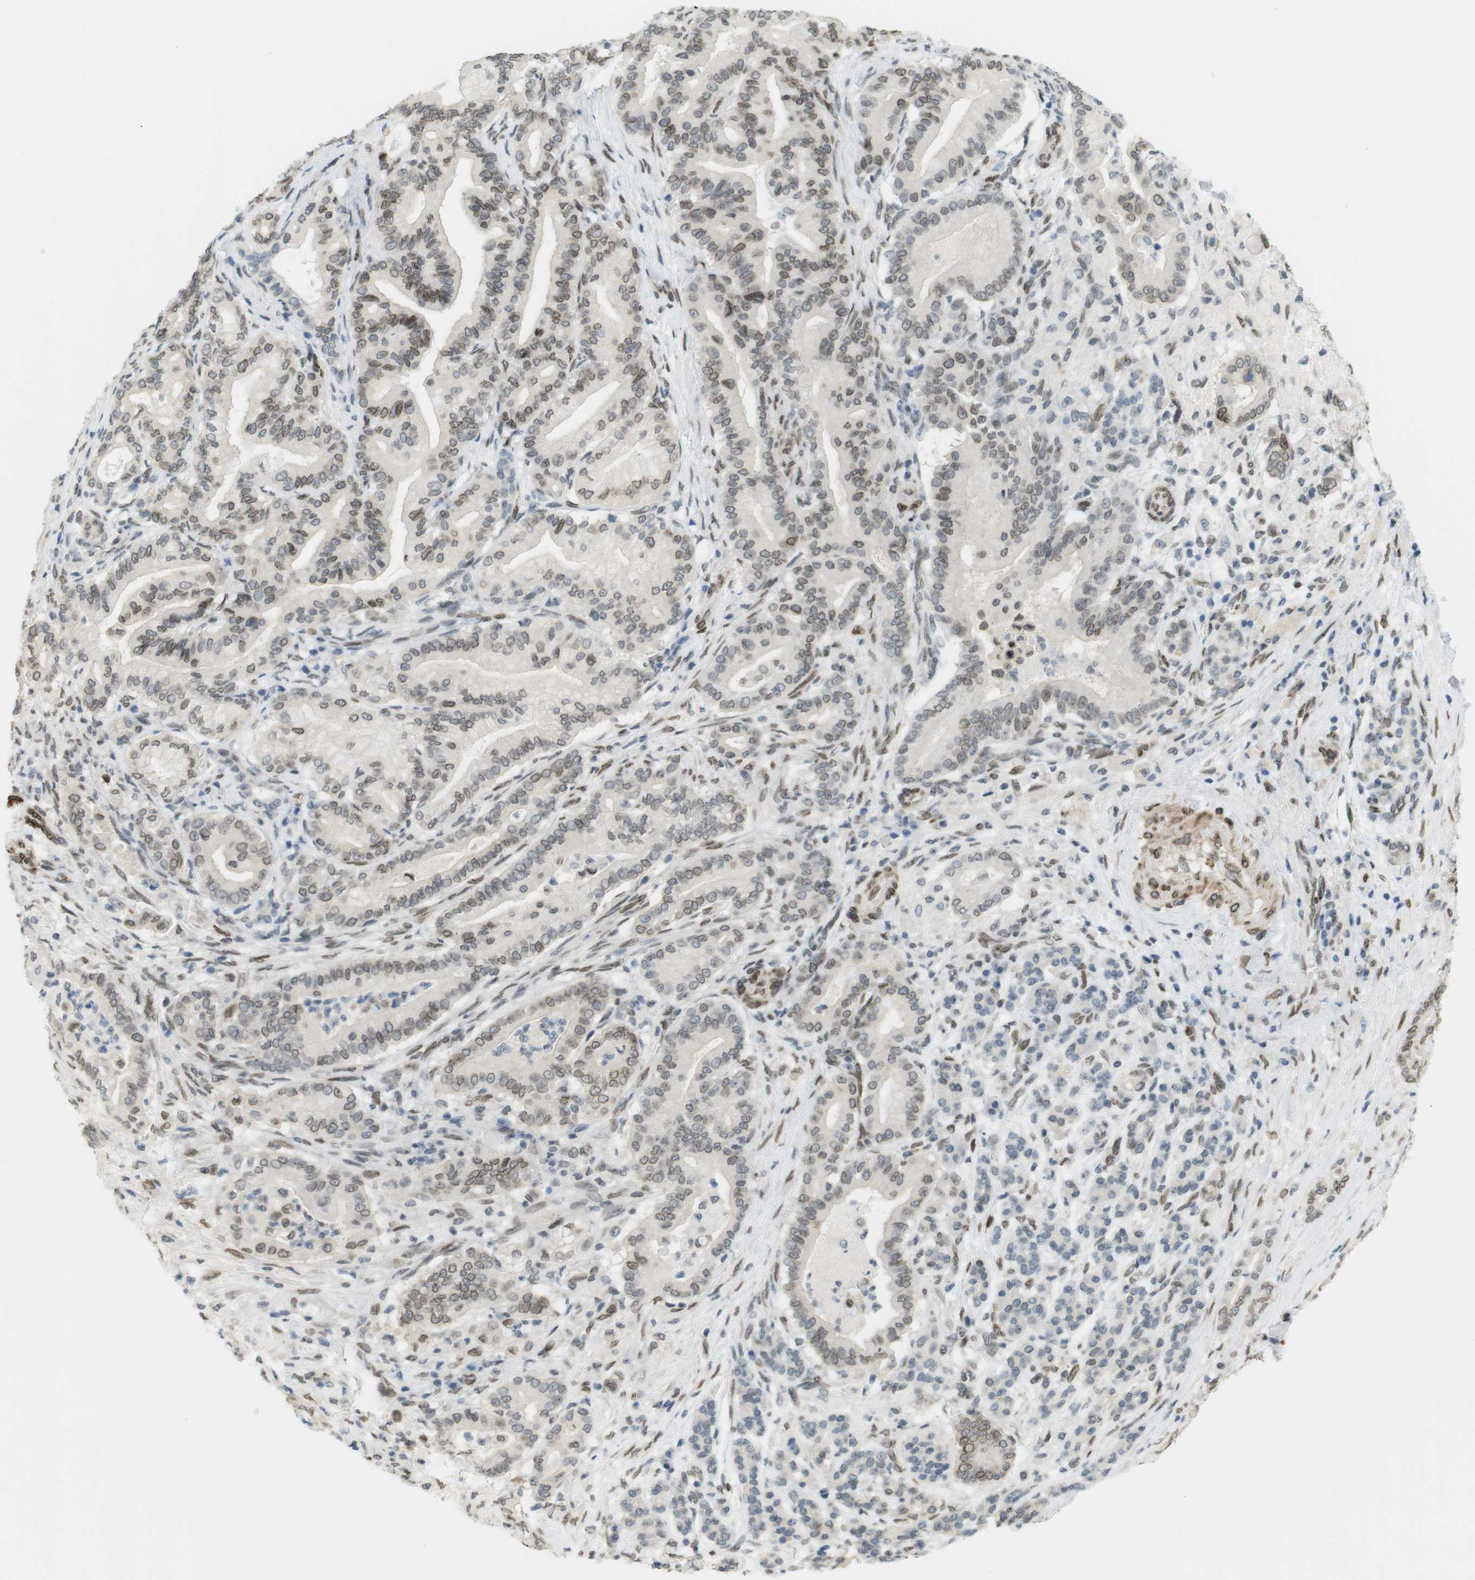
{"staining": {"intensity": "moderate", "quantity": ">75%", "location": "cytoplasmic/membranous,nuclear"}, "tissue": "pancreatic cancer", "cell_type": "Tumor cells", "image_type": "cancer", "snomed": [{"axis": "morphology", "description": "Normal tissue, NOS"}, {"axis": "morphology", "description": "Adenocarcinoma, NOS"}, {"axis": "topography", "description": "Pancreas"}], "caption": "Human adenocarcinoma (pancreatic) stained for a protein (brown) exhibits moderate cytoplasmic/membranous and nuclear positive positivity in approximately >75% of tumor cells.", "gene": "ARL6IP6", "patient": {"sex": "male", "age": 63}}